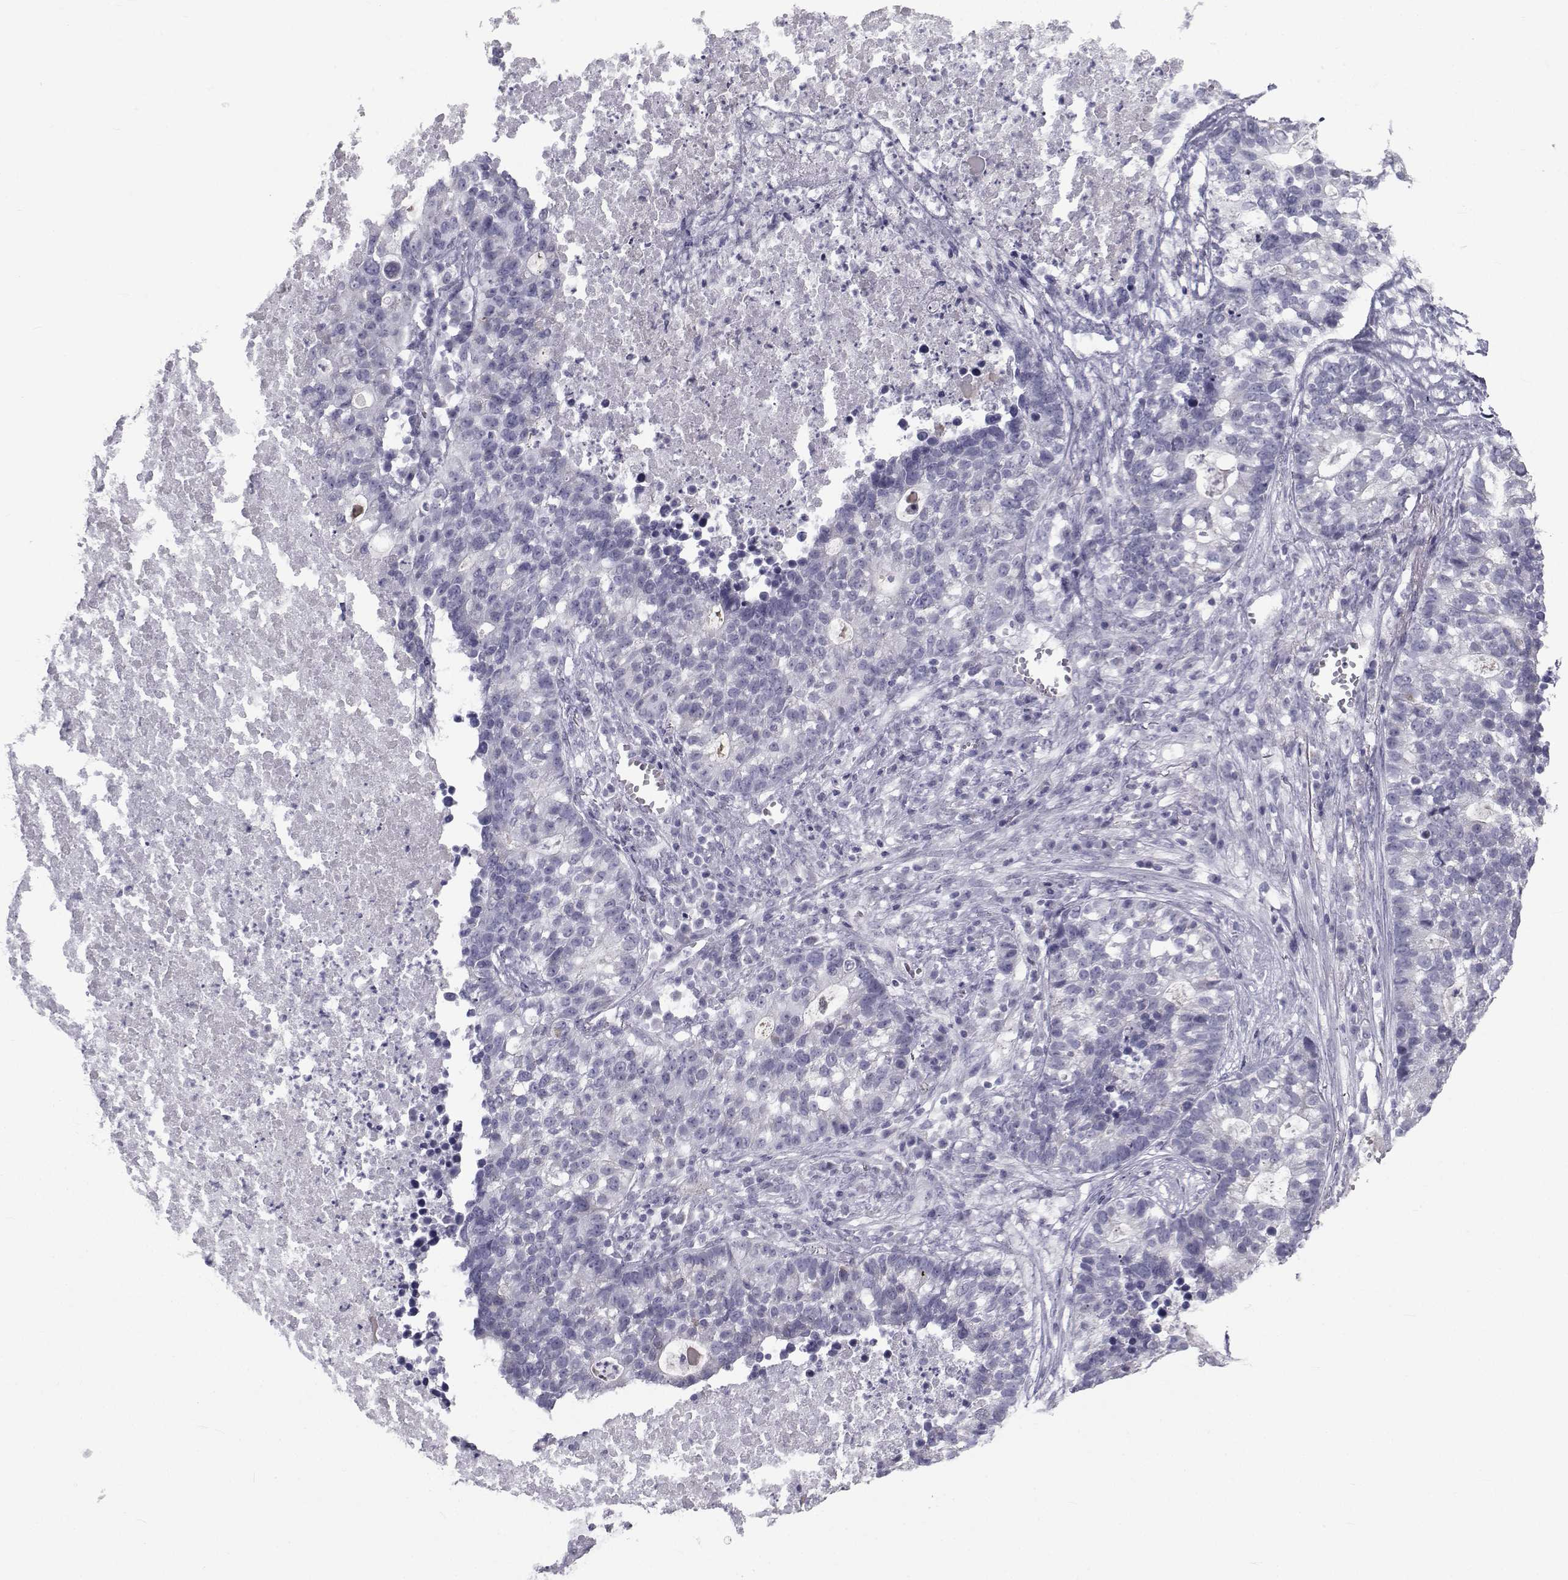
{"staining": {"intensity": "negative", "quantity": "none", "location": "none"}, "tissue": "lung cancer", "cell_type": "Tumor cells", "image_type": "cancer", "snomed": [{"axis": "morphology", "description": "Adenocarcinoma, NOS"}, {"axis": "topography", "description": "Lung"}], "caption": "Photomicrograph shows no protein expression in tumor cells of lung cancer (adenocarcinoma) tissue.", "gene": "FDXR", "patient": {"sex": "male", "age": 57}}